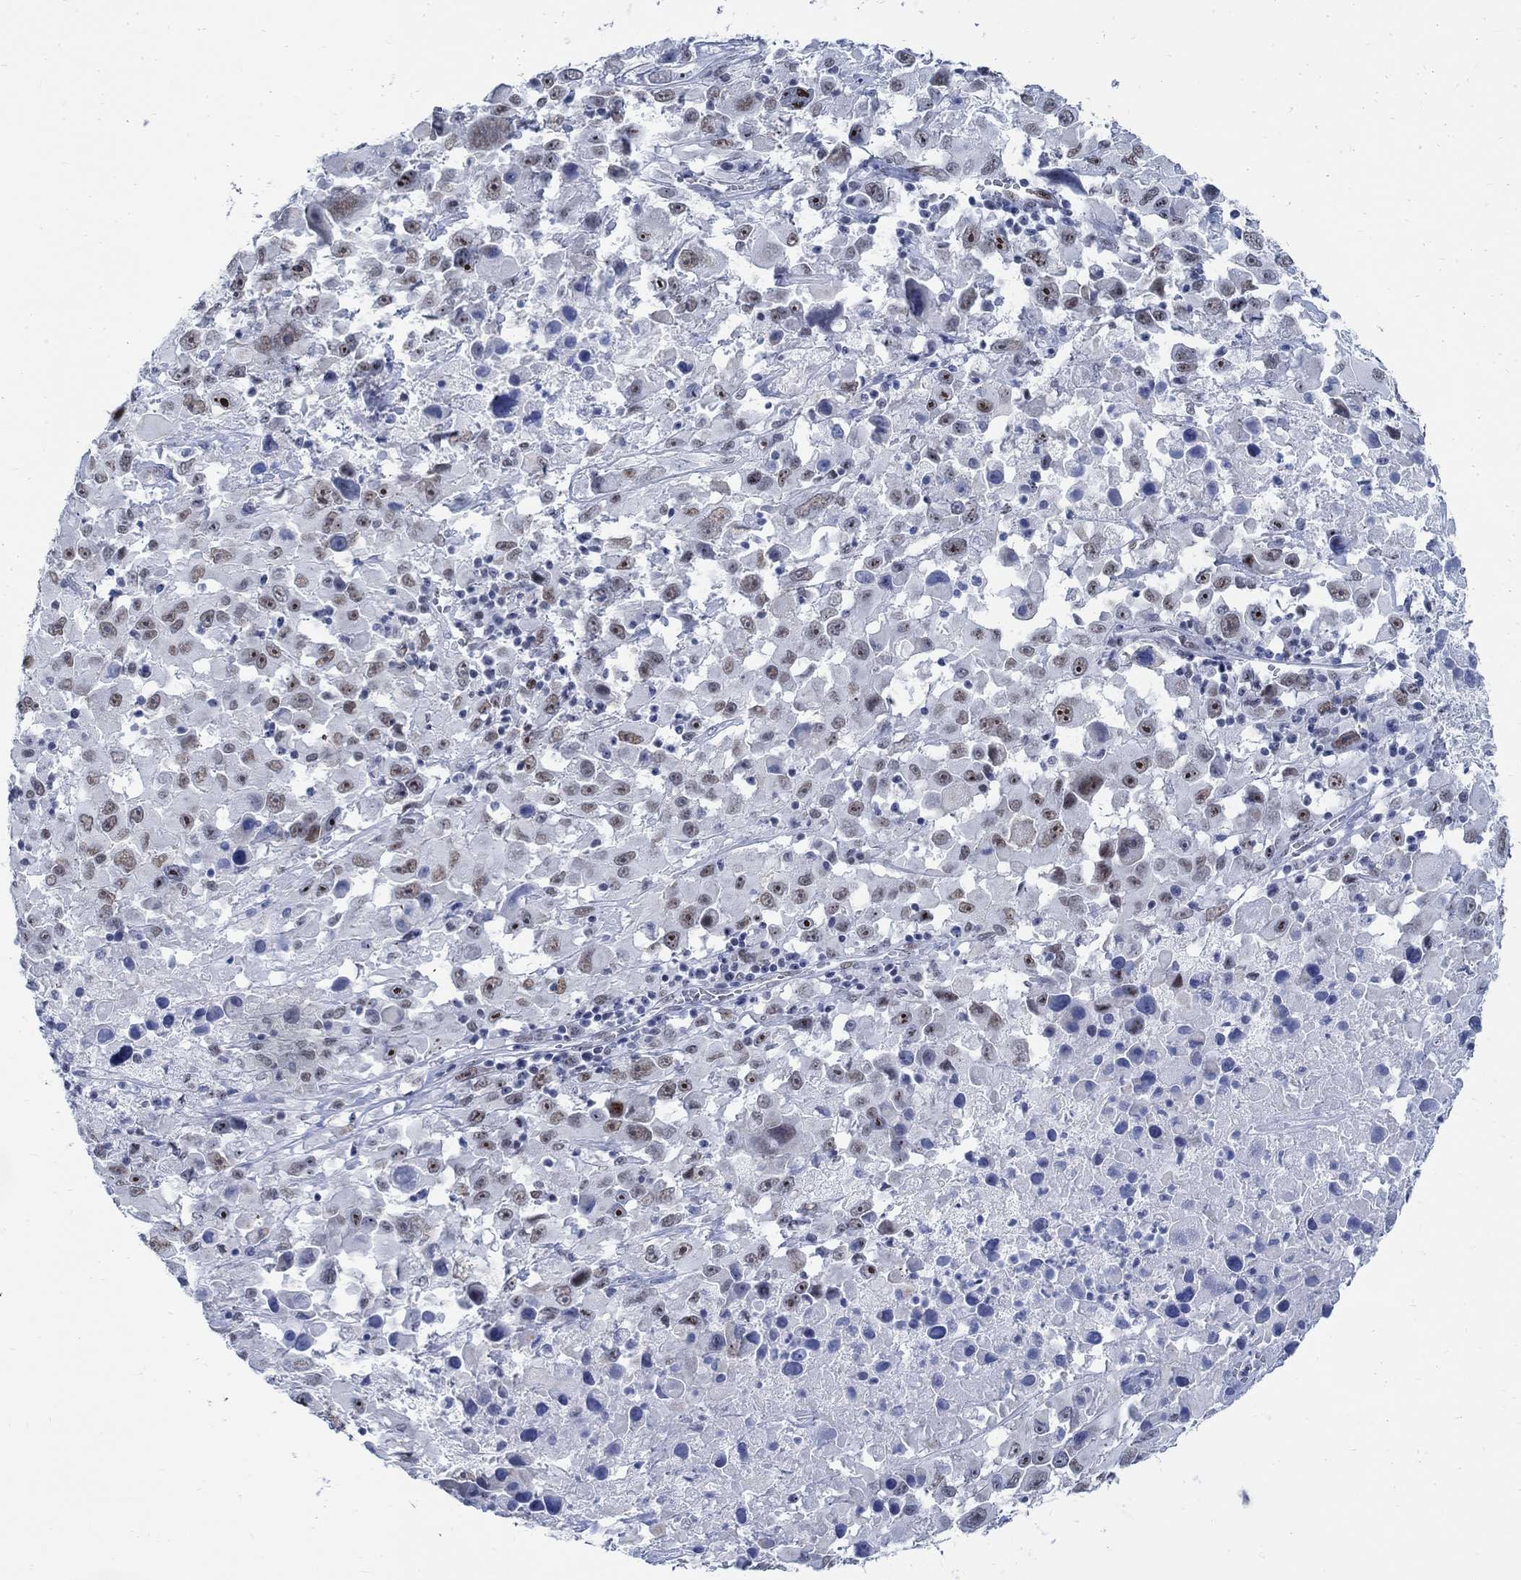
{"staining": {"intensity": "moderate", "quantity": "<25%", "location": "nuclear"}, "tissue": "melanoma", "cell_type": "Tumor cells", "image_type": "cancer", "snomed": [{"axis": "morphology", "description": "Malignant melanoma, Metastatic site"}, {"axis": "topography", "description": "Lymph node"}], "caption": "Immunohistochemistry (IHC) staining of malignant melanoma (metastatic site), which displays low levels of moderate nuclear expression in approximately <25% of tumor cells indicating moderate nuclear protein staining. The staining was performed using DAB (3,3'-diaminobenzidine) (brown) for protein detection and nuclei were counterstained in hematoxylin (blue).", "gene": "DLK1", "patient": {"sex": "male", "age": 50}}